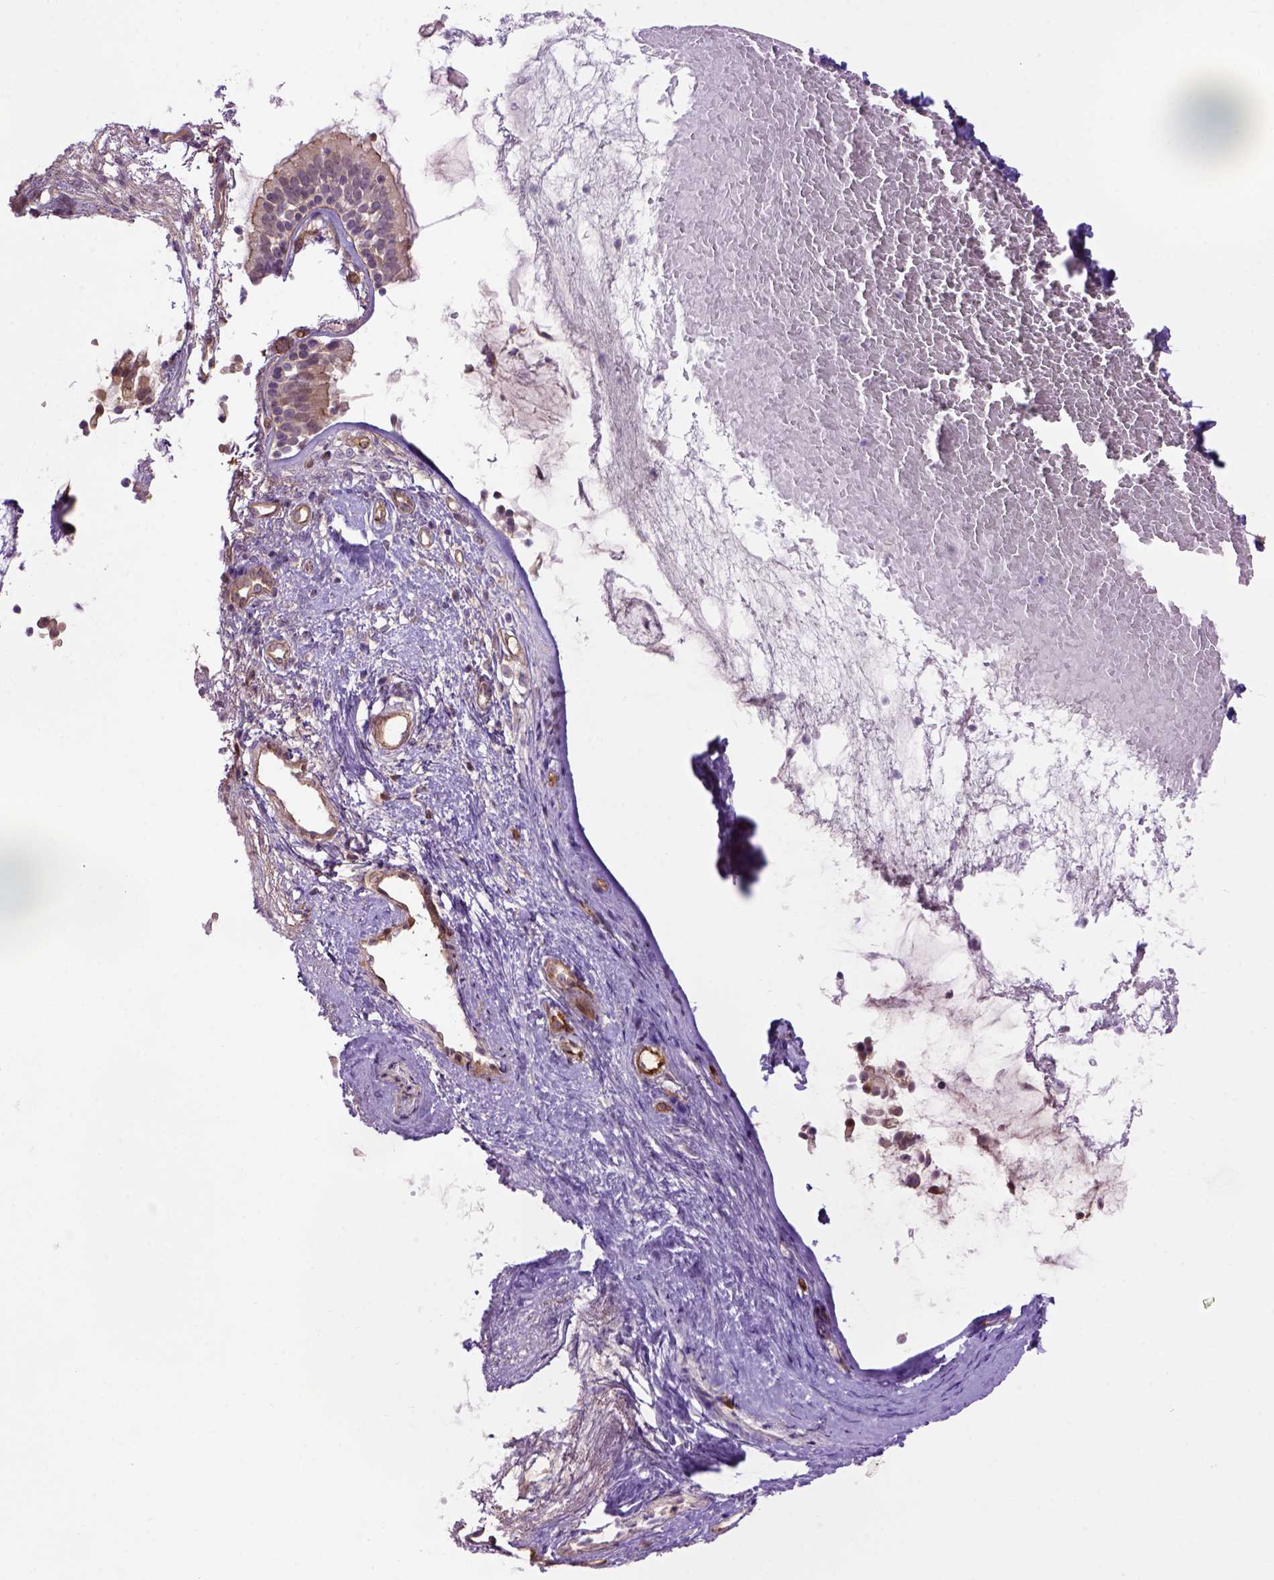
{"staining": {"intensity": "moderate", "quantity": ">75%", "location": "cytoplasmic/membranous"}, "tissue": "nasopharynx", "cell_type": "Respiratory epithelial cells", "image_type": "normal", "snomed": [{"axis": "morphology", "description": "Normal tissue, NOS"}, {"axis": "topography", "description": "Nasopharynx"}], "caption": "Immunohistochemical staining of benign human nasopharynx displays moderate cytoplasmic/membranous protein expression in about >75% of respiratory epithelial cells. (brown staining indicates protein expression, while blue staining denotes nuclei).", "gene": "CASKIN2", "patient": {"sex": "male", "age": 58}}